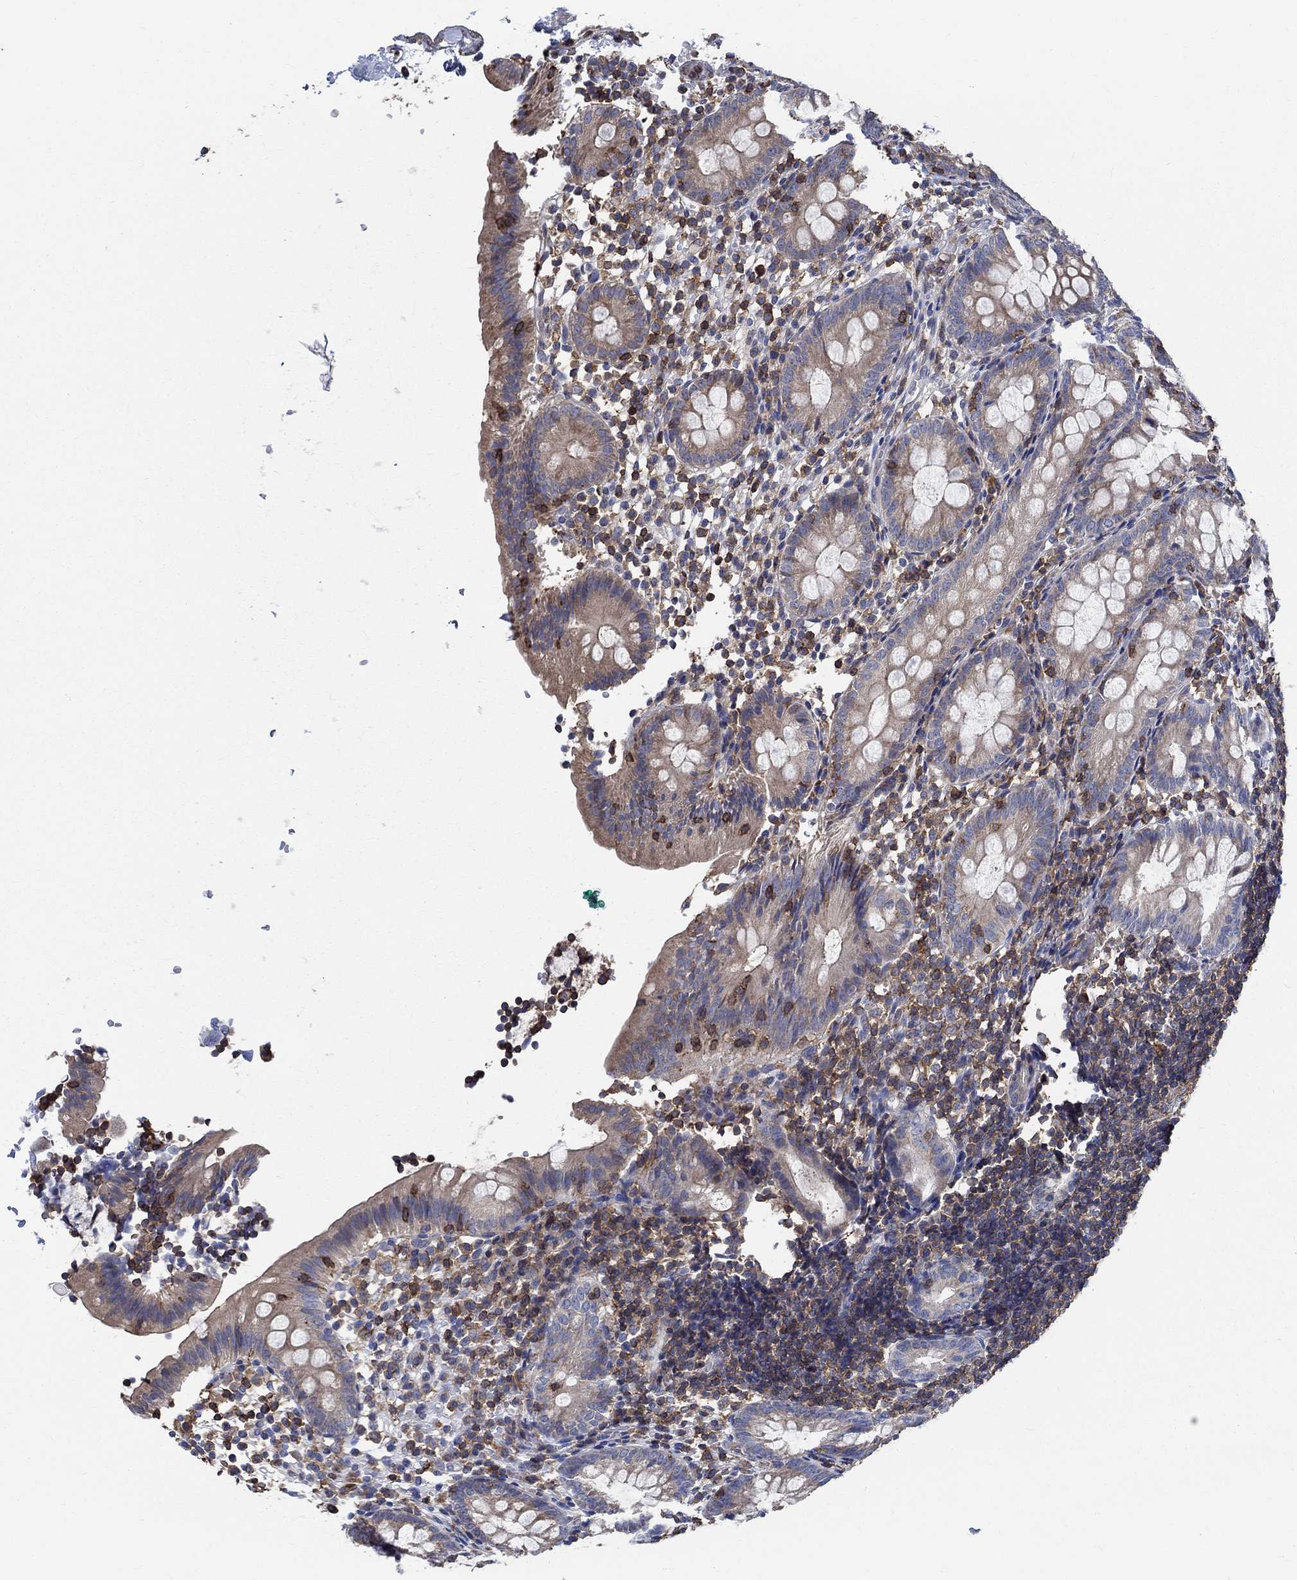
{"staining": {"intensity": "negative", "quantity": "none", "location": "none"}, "tissue": "appendix", "cell_type": "Glandular cells", "image_type": "normal", "snomed": [{"axis": "morphology", "description": "Normal tissue, NOS"}, {"axis": "topography", "description": "Appendix"}], "caption": "Immunohistochemistry (IHC) histopathology image of unremarkable appendix stained for a protein (brown), which displays no staining in glandular cells.", "gene": "AGAP2", "patient": {"sex": "female", "age": 40}}